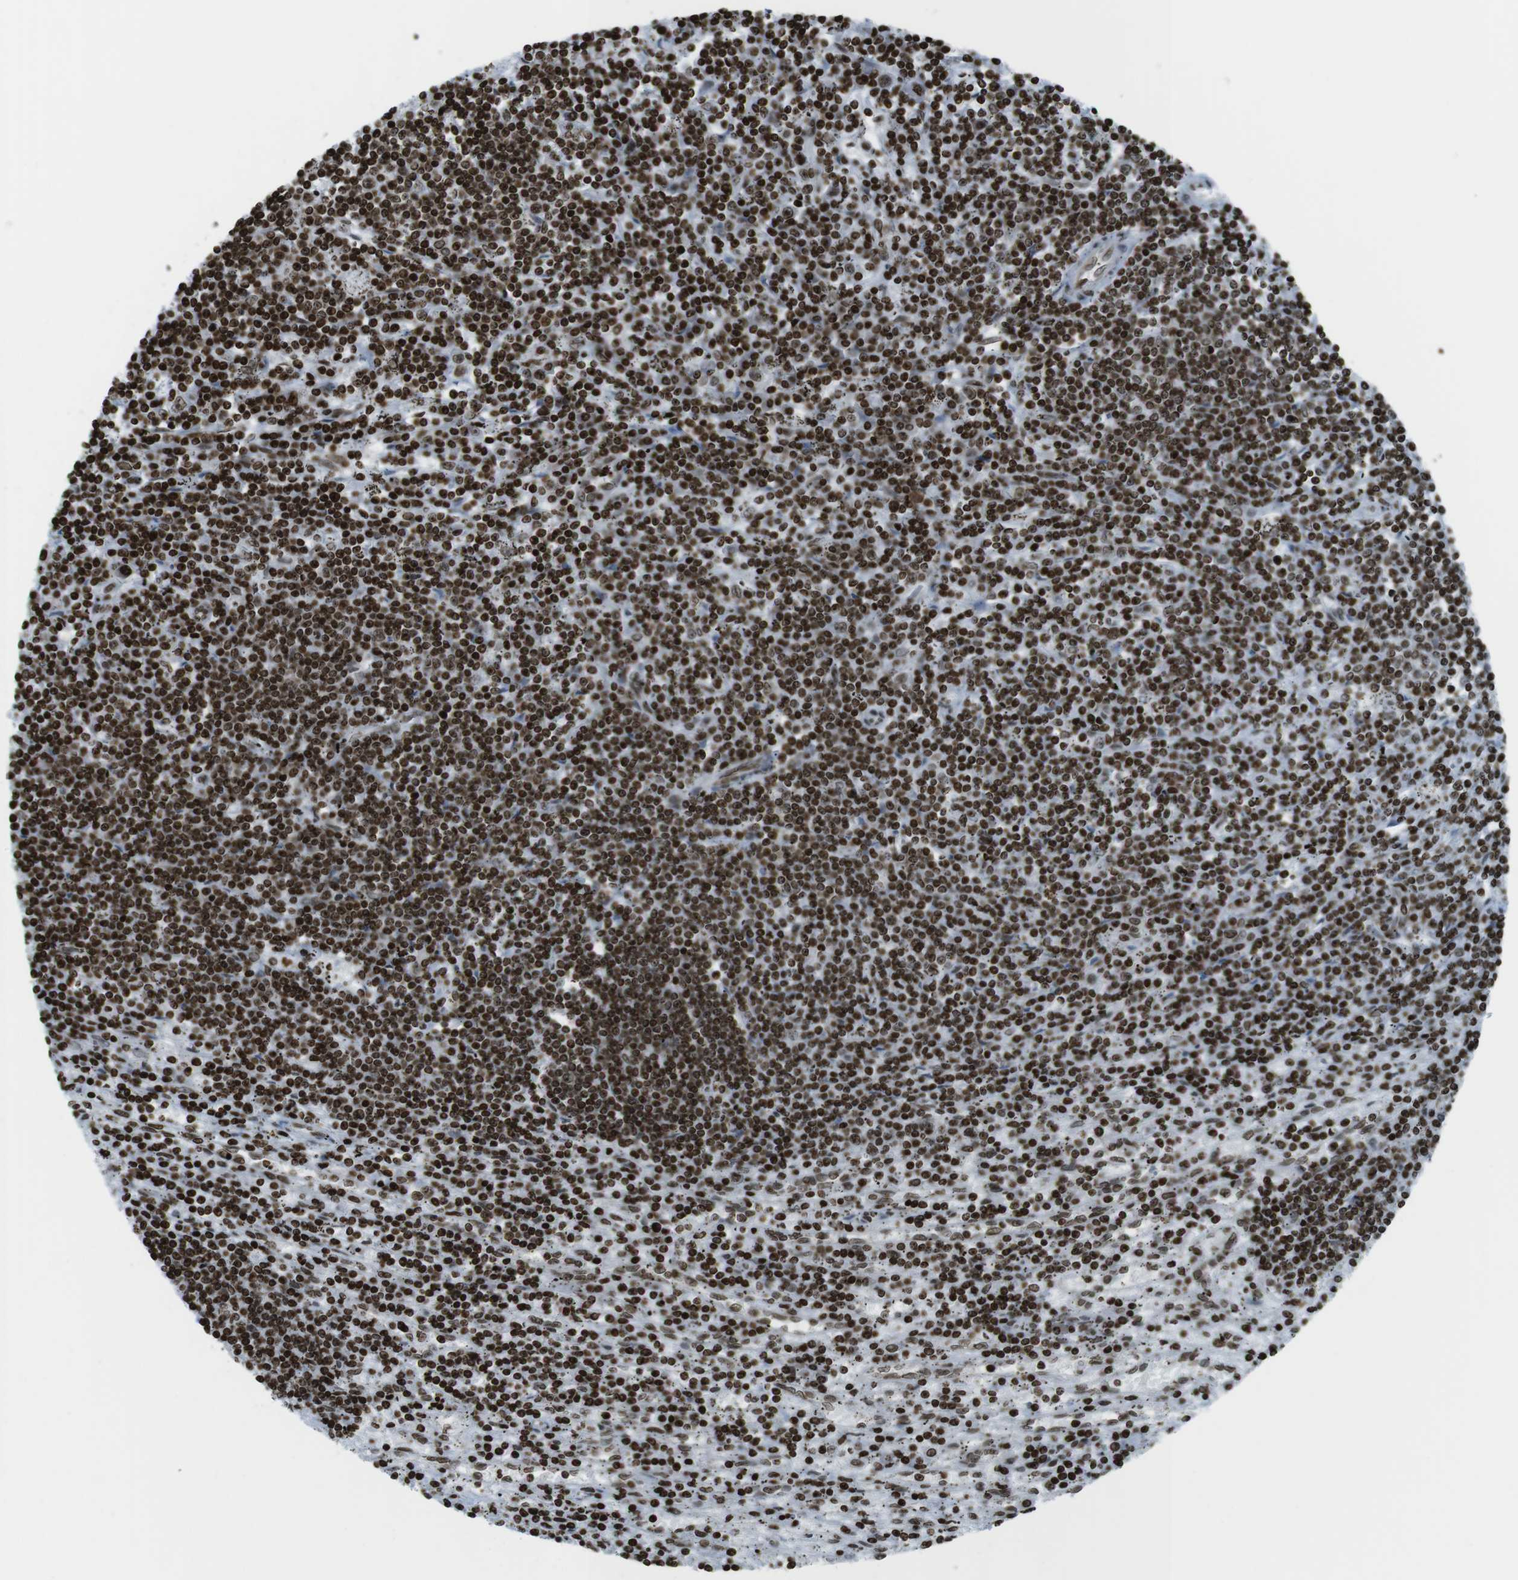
{"staining": {"intensity": "strong", "quantity": ">75%", "location": "nuclear"}, "tissue": "lymphoma", "cell_type": "Tumor cells", "image_type": "cancer", "snomed": [{"axis": "morphology", "description": "Malignant lymphoma, non-Hodgkin's type, Low grade"}, {"axis": "topography", "description": "Spleen"}], "caption": "IHC micrograph of neoplastic tissue: low-grade malignant lymphoma, non-Hodgkin's type stained using immunohistochemistry shows high levels of strong protein expression localized specifically in the nuclear of tumor cells, appearing as a nuclear brown color.", "gene": "H2AC8", "patient": {"sex": "male", "age": 76}}